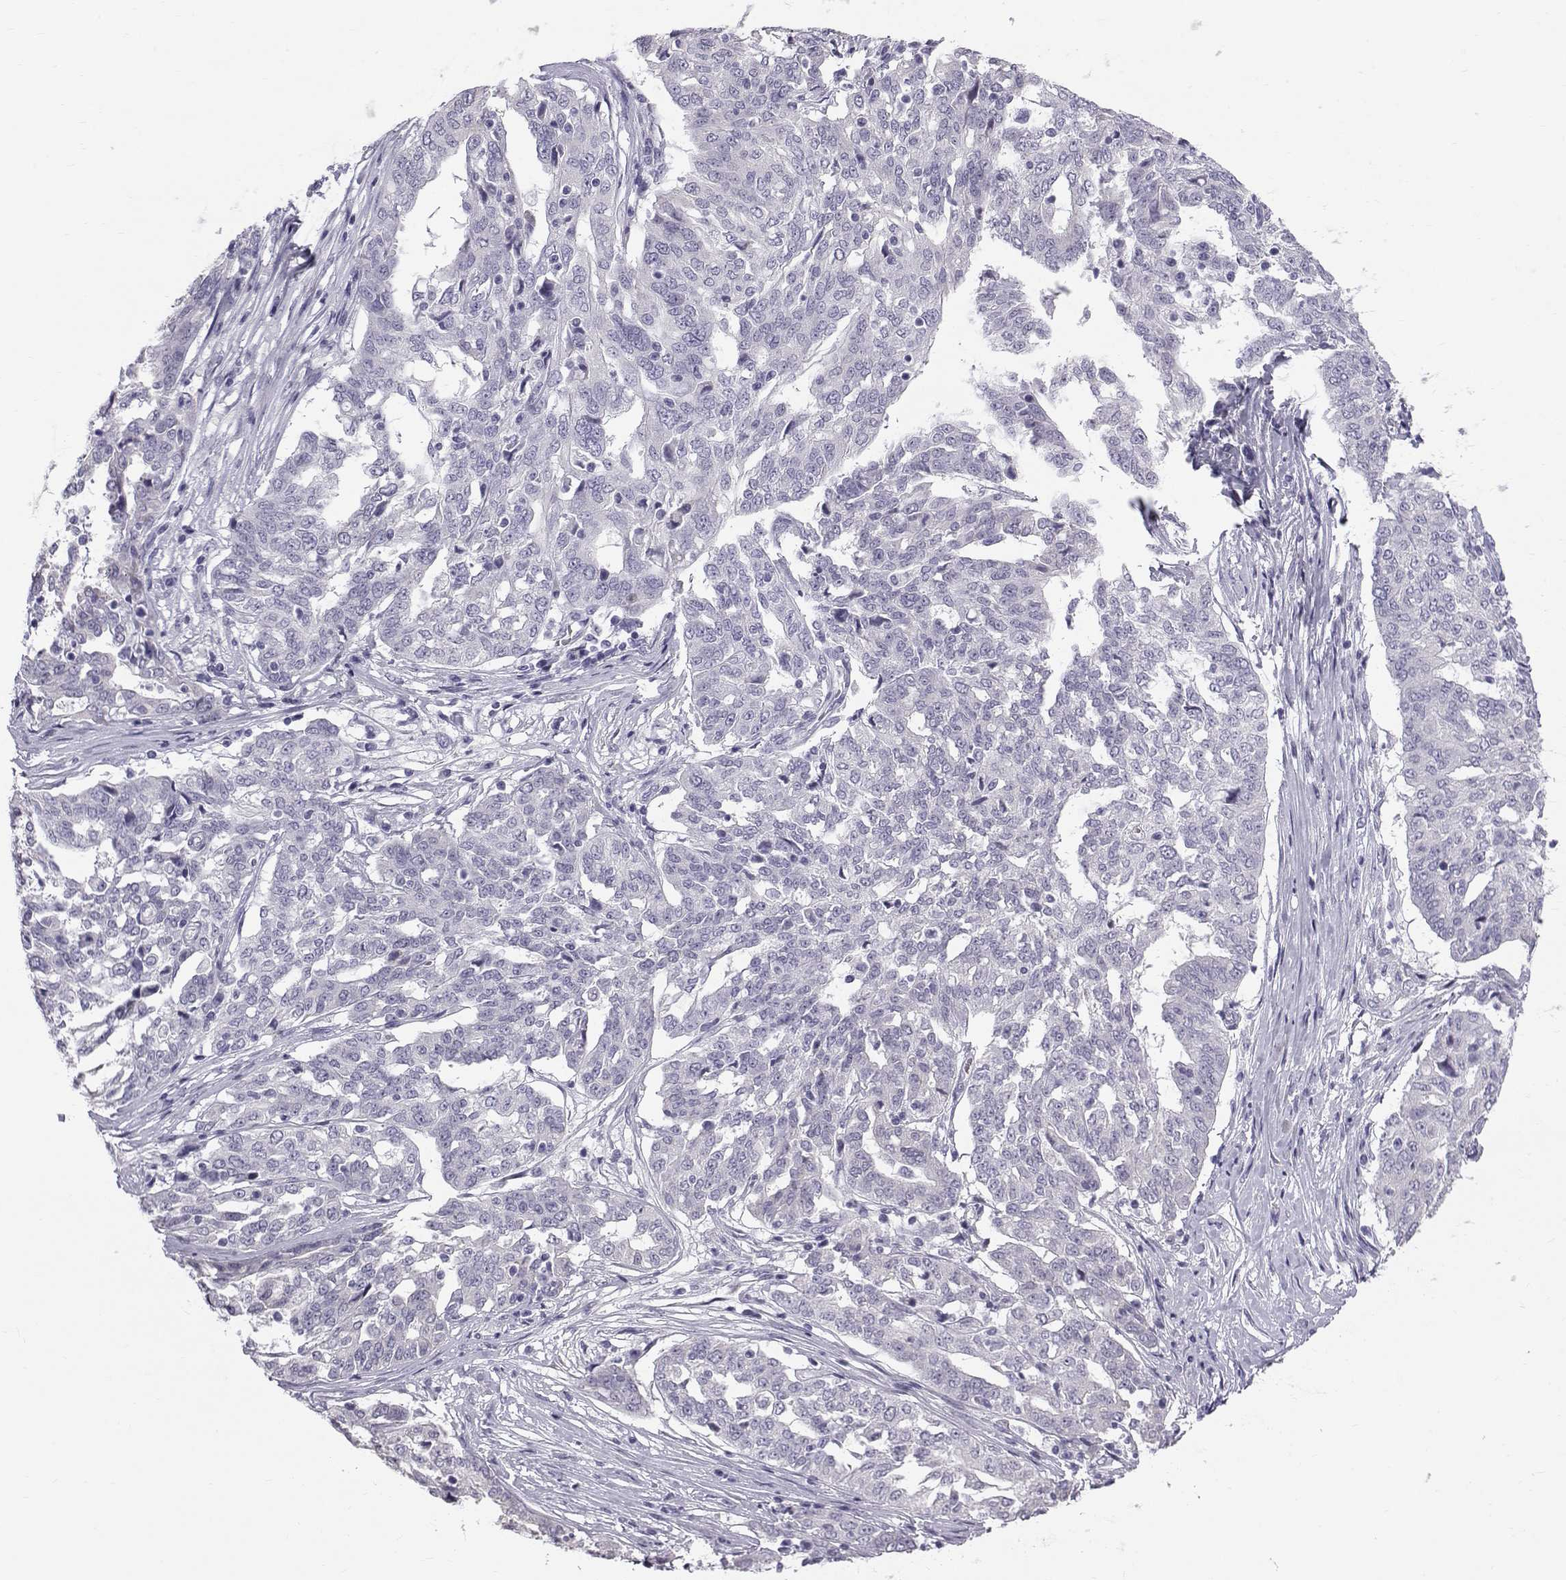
{"staining": {"intensity": "negative", "quantity": "none", "location": "none"}, "tissue": "ovarian cancer", "cell_type": "Tumor cells", "image_type": "cancer", "snomed": [{"axis": "morphology", "description": "Cystadenocarcinoma, serous, NOS"}, {"axis": "topography", "description": "Ovary"}], "caption": "DAB (3,3'-diaminobenzidine) immunohistochemical staining of ovarian cancer displays no significant staining in tumor cells.", "gene": "RNASE12", "patient": {"sex": "female", "age": 67}}